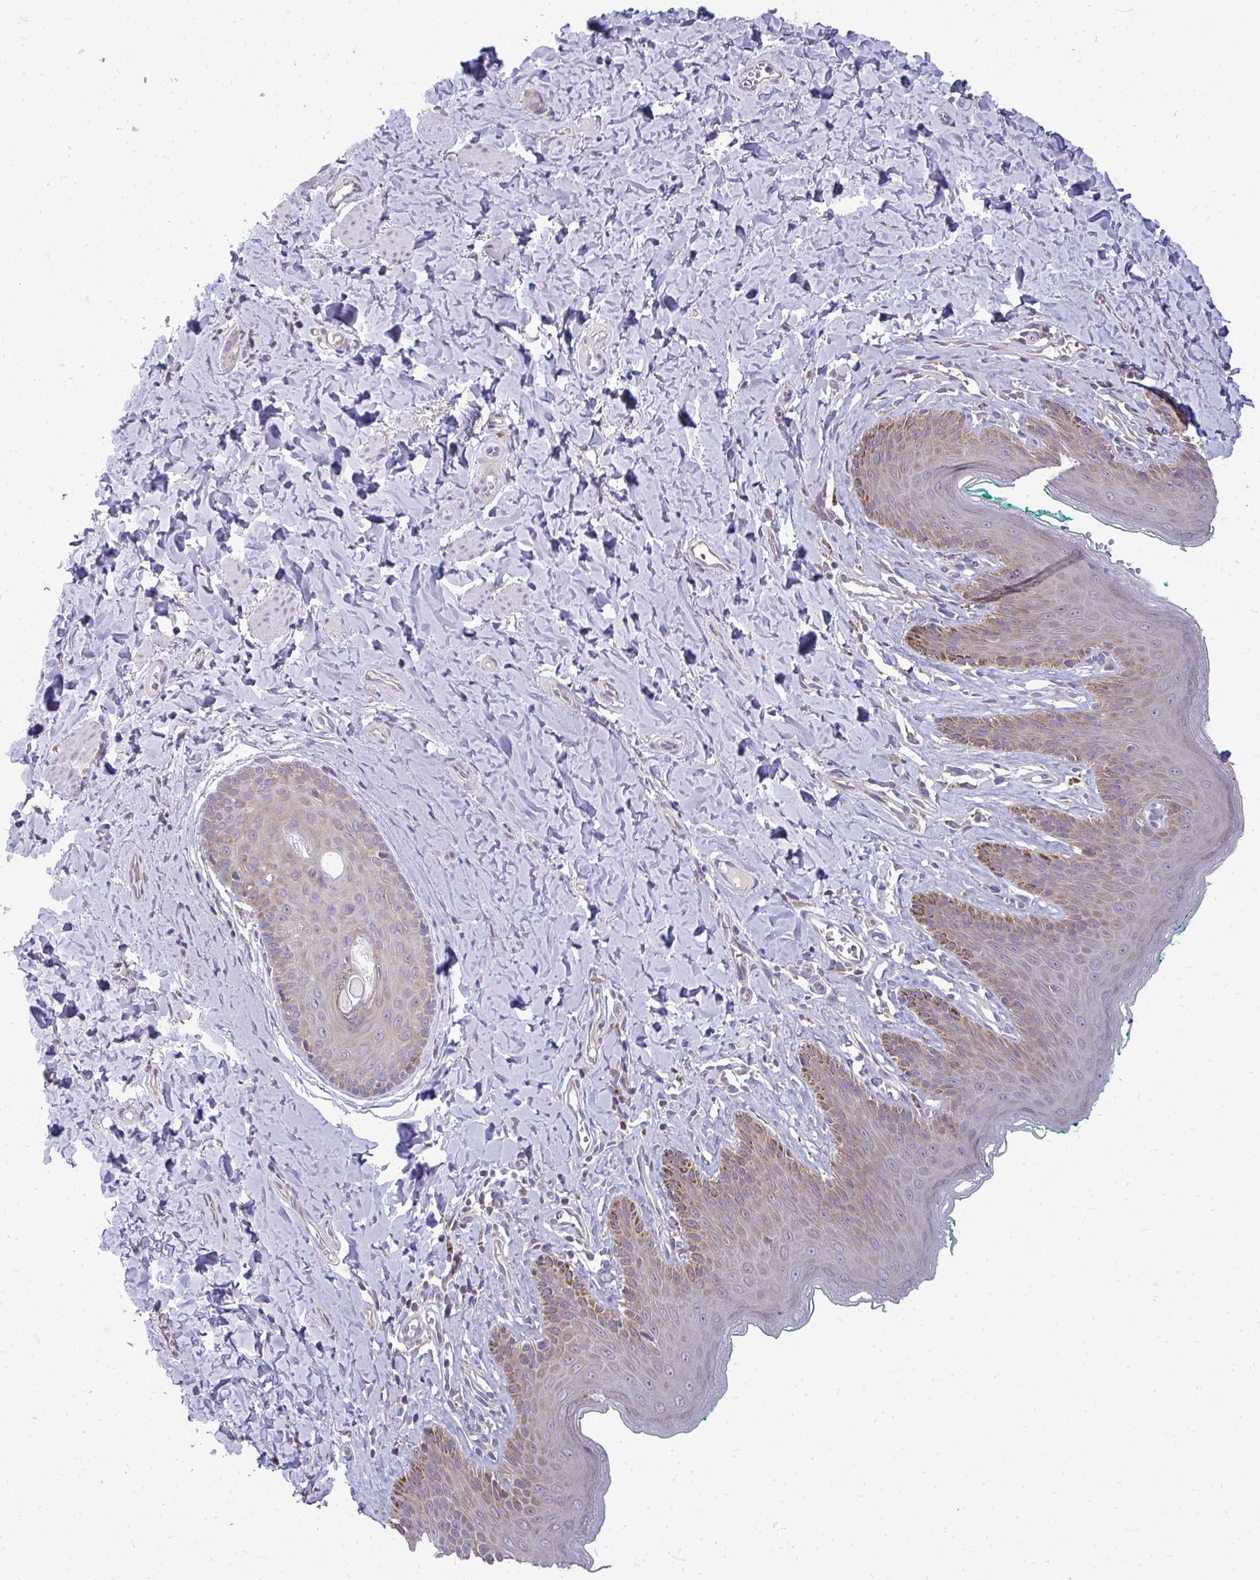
{"staining": {"intensity": "moderate", "quantity": "25%-75%", "location": "cytoplasmic/membranous"}, "tissue": "skin", "cell_type": "Epidermal cells", "image_type": "normal", "snomed": [{"axis": "morphology", "description": "Normal tissue, NOS"}, {"axis": "topography", "description": "Vulva"}, {"axis": "topography", "description": "Peripheral nerve tissue"}], "caption": "Immunohistochemical staining of unremarkable human skin exhibits 25%-75% levels of moderate cytoplasmic/membranous protein staining in approximately 25%-75% of epidermal cells.", "gene": "RPLP2", "patient": {"sex": "female", "age": 66}}